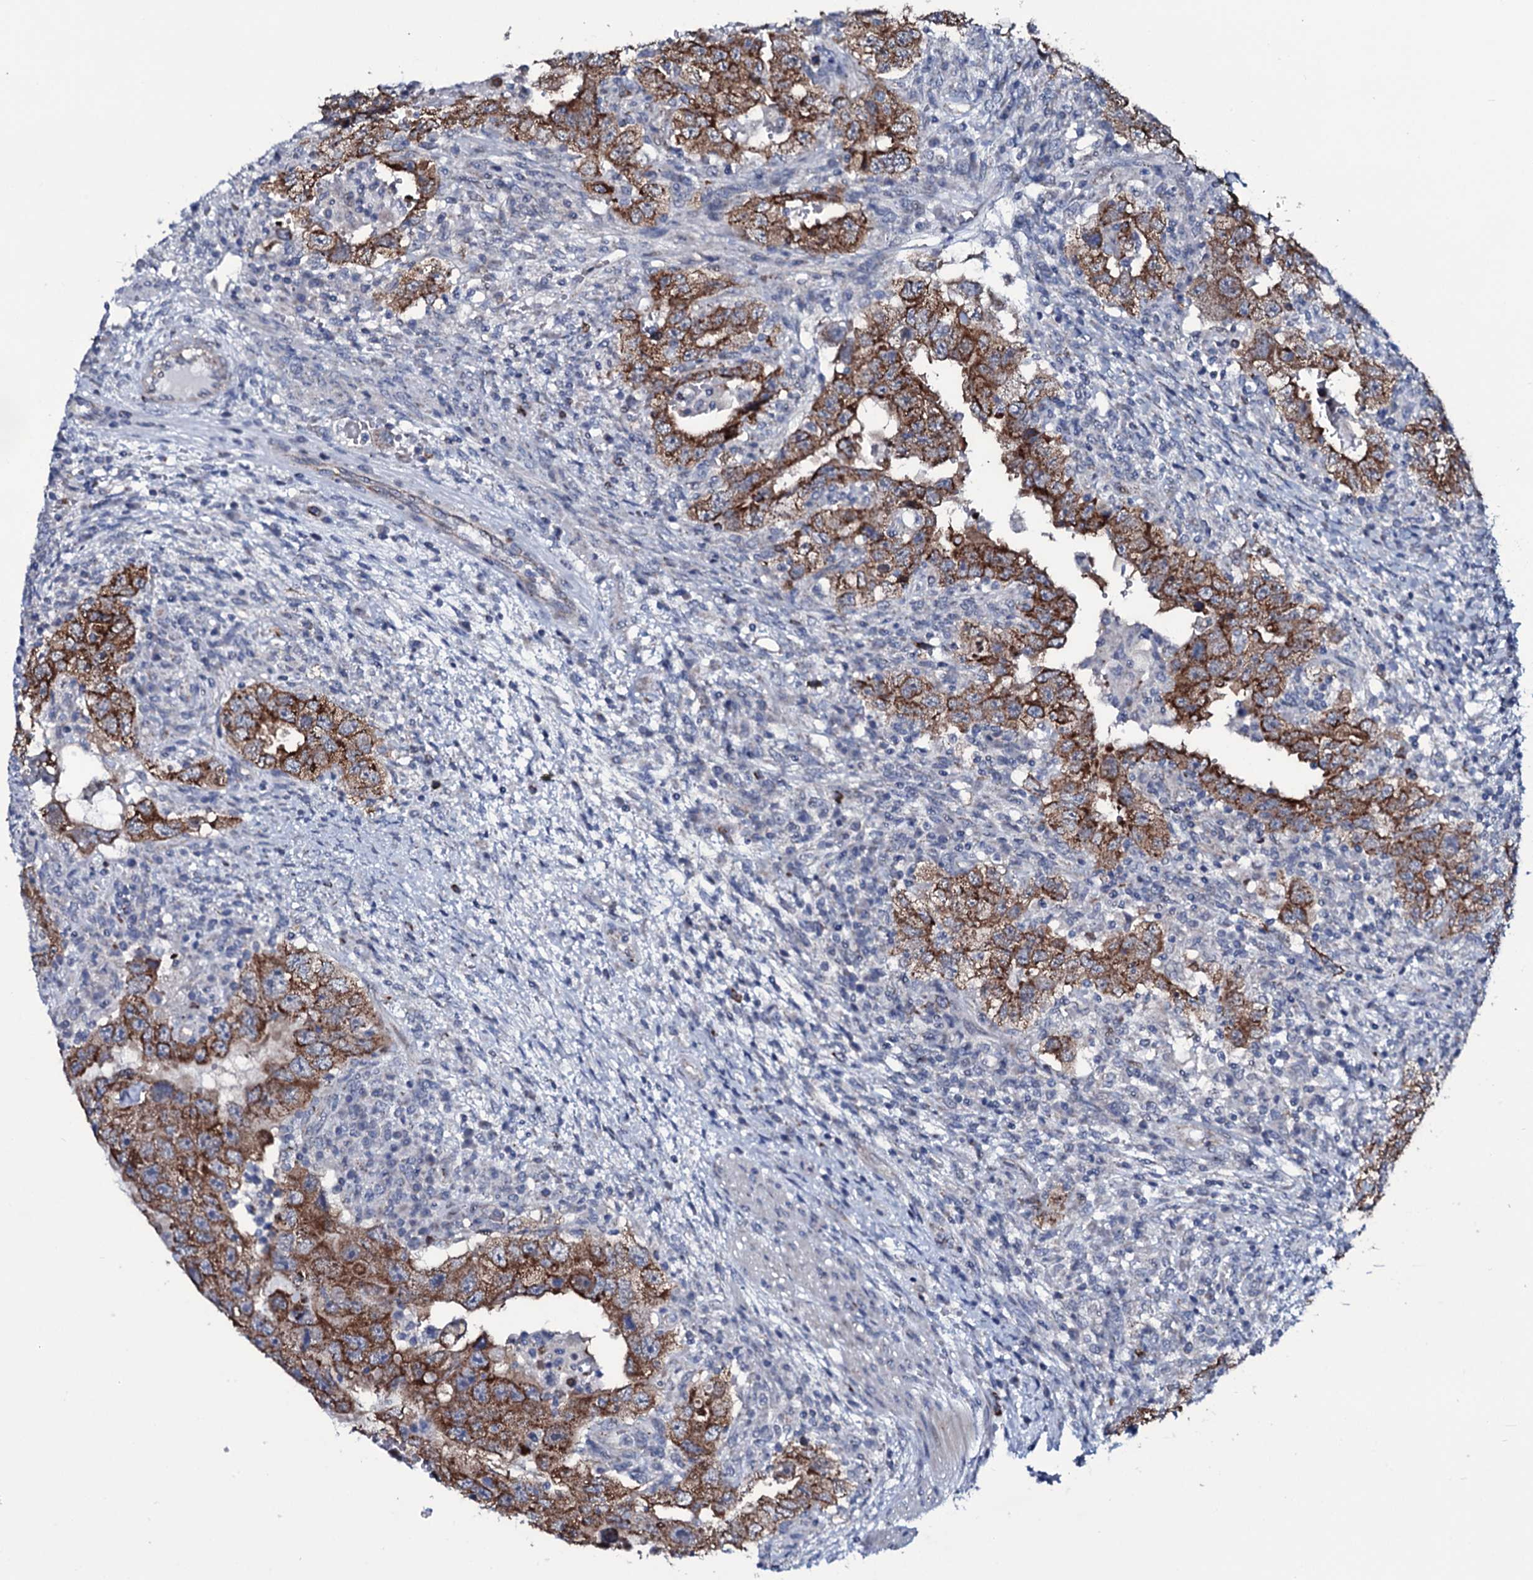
{"staining": {"intensity": "strong", "quantity": ">75%", "location": "cytoplasmic/membranous"}, "tissue": "testis cancer", "cell_type": "Tumor cells", "image_type": "cancer", "snomed": [{"axis": "morphology", "description": "Carcinoma, Embryonal, NOS"}, {"axis": "topography", "description": "Testis"}], "caption": "High-power microscopy captured an immunohistochemistry micrograph of testis embryonal carcinoma, revealing strong cytoplasmic/membranous positivity in about >75% of tumor cells. The staining was performed using DAB to visualize the protein expression in brown, while the nuclei were stained in blue with hematoxylin (Magnification: 20x).", "gene": "WIPF3", "patient": {"sex": "male", "age": 26}}